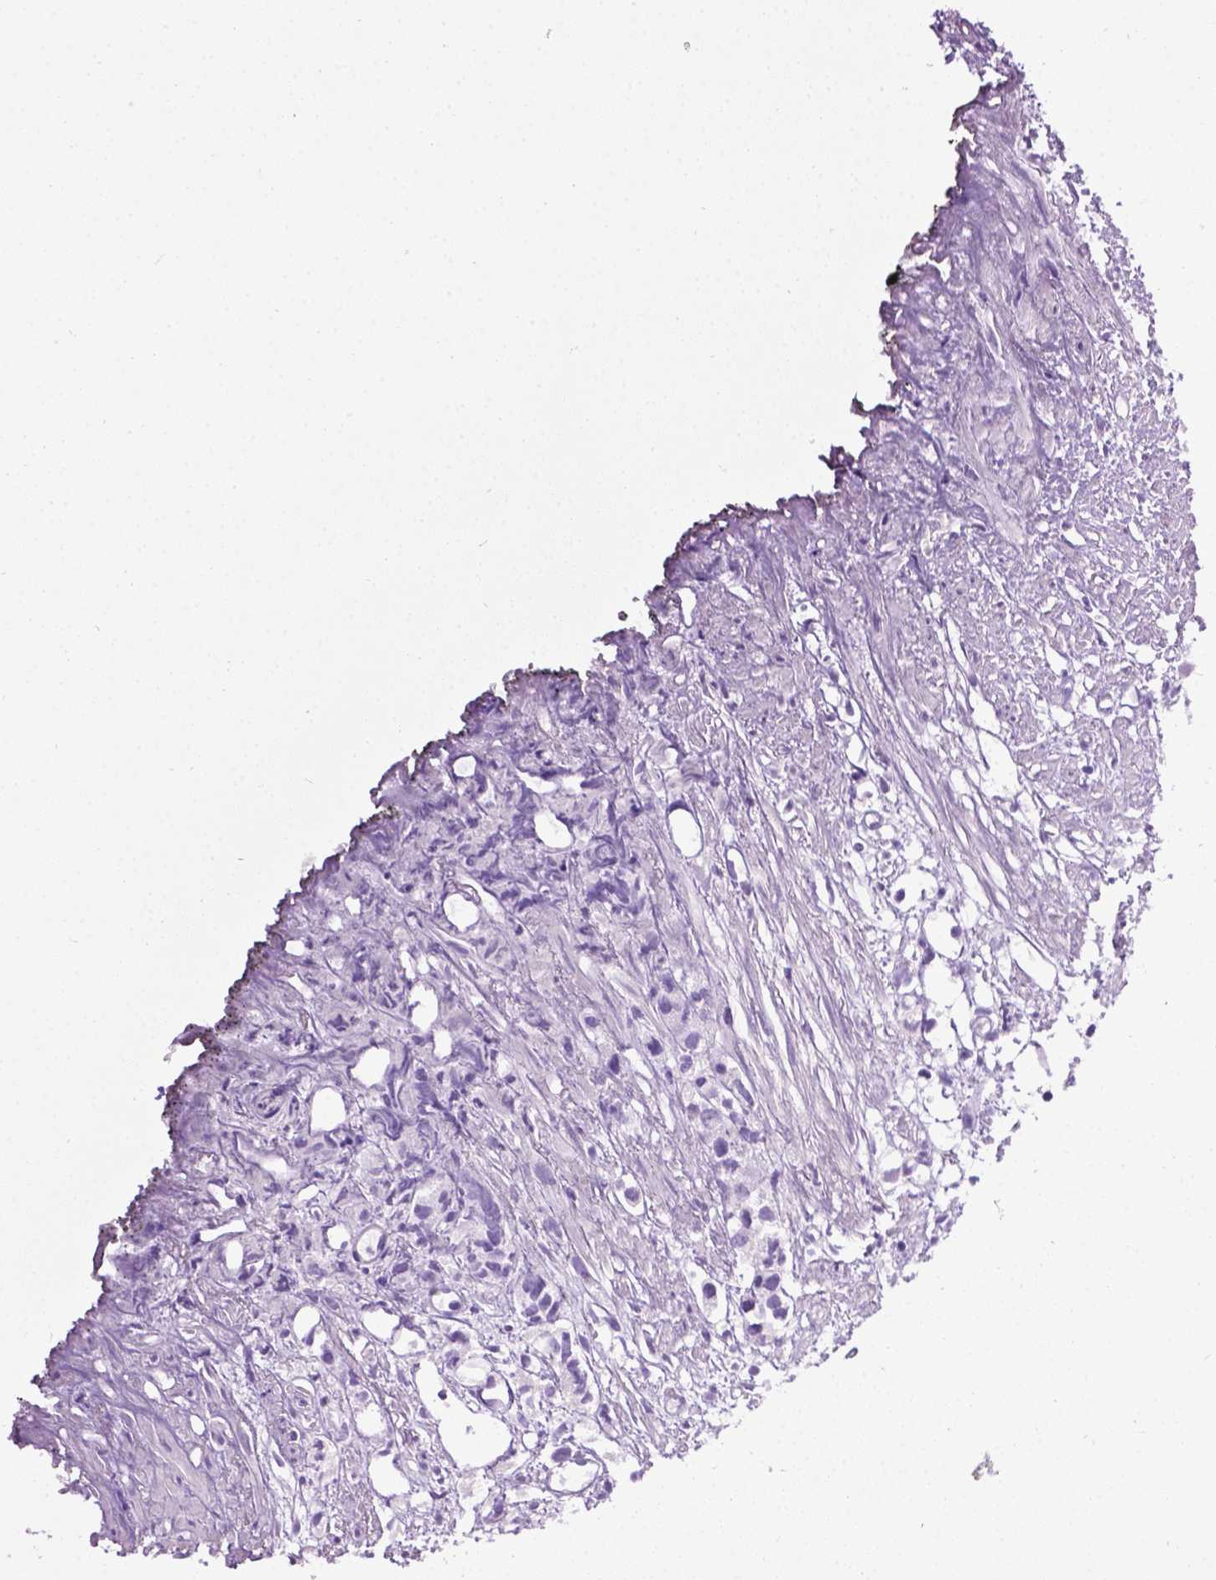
{"staining": {"intensity": "negative", "quantity": "none", "location": "none"}, "tissue": "prostate cancer", "cell_type": "Tumor cells", "image_type": "cancer", "snomed": [{"axis": "morphology", "description": "Adenocarcinoma, High grade"}, {"axis": "topography", "description": "Prostate"}], "caption": "This micrograph is of adenocarcinoma (high-grade) (prostate) stained with immunohistochemistry (IHC) to label a protein in brown with the nuclei are counter-stained blue. There is no positivity in tumor cells.", "gene": "LELP1", "patient": {"sex": "male", "age": 68}}